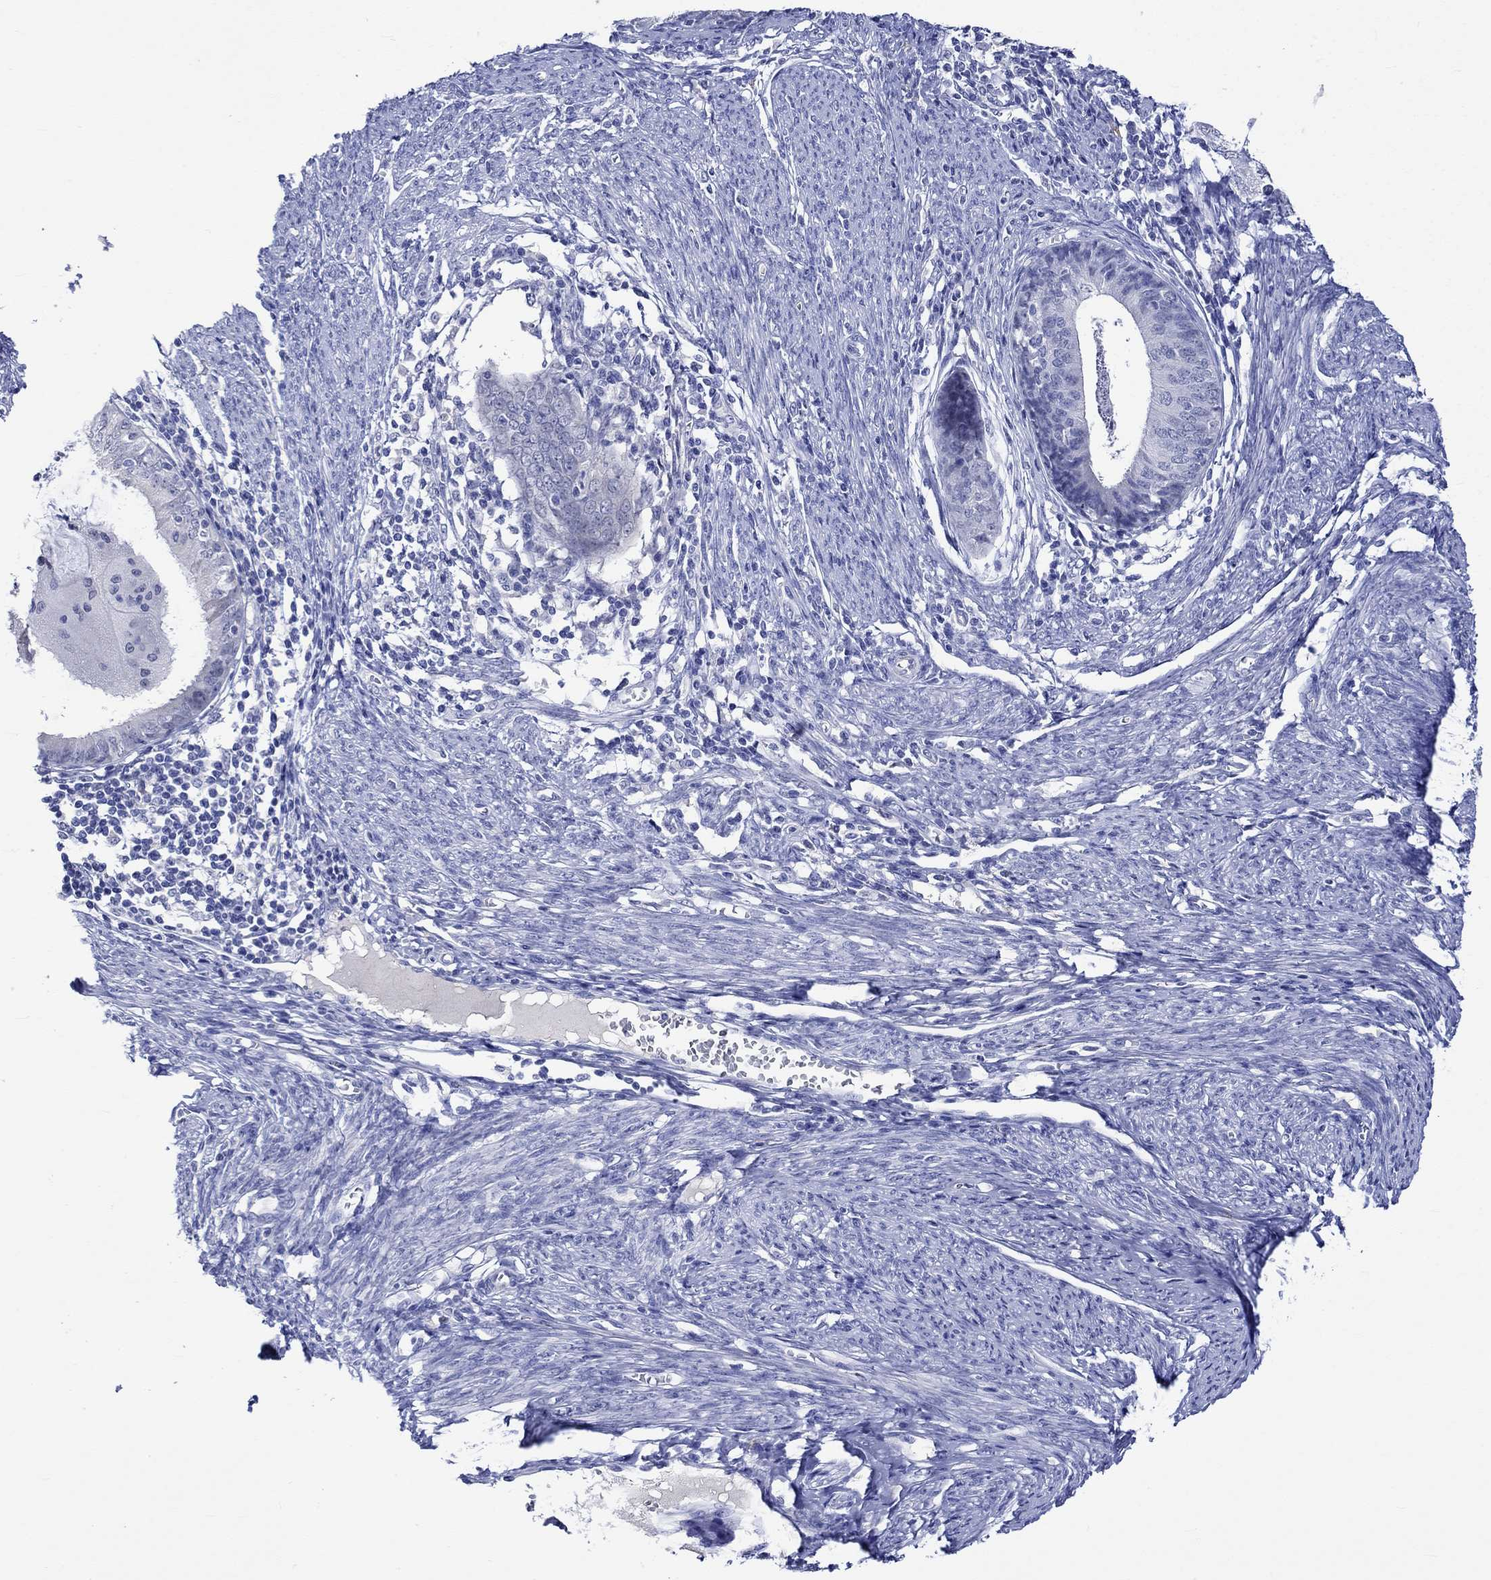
{"staining": {"intensity": "negative", "quantity": "none", "location": "none"}, "tissue": "endometrial cancer", "cell_type": "Tumor cells", "image_type": "cancer", "snomed": [{"axis": "morphology", "description": "Adenocarcinoma, NOS"}, {"axis": "topography", "description": "Endometrium"}], "caption": "There is no significant positivity in tumor cells of adenocarcinoma (endometrial).", "gene": "KLHL35", "patient": {"sex": "female", "age": 57}}